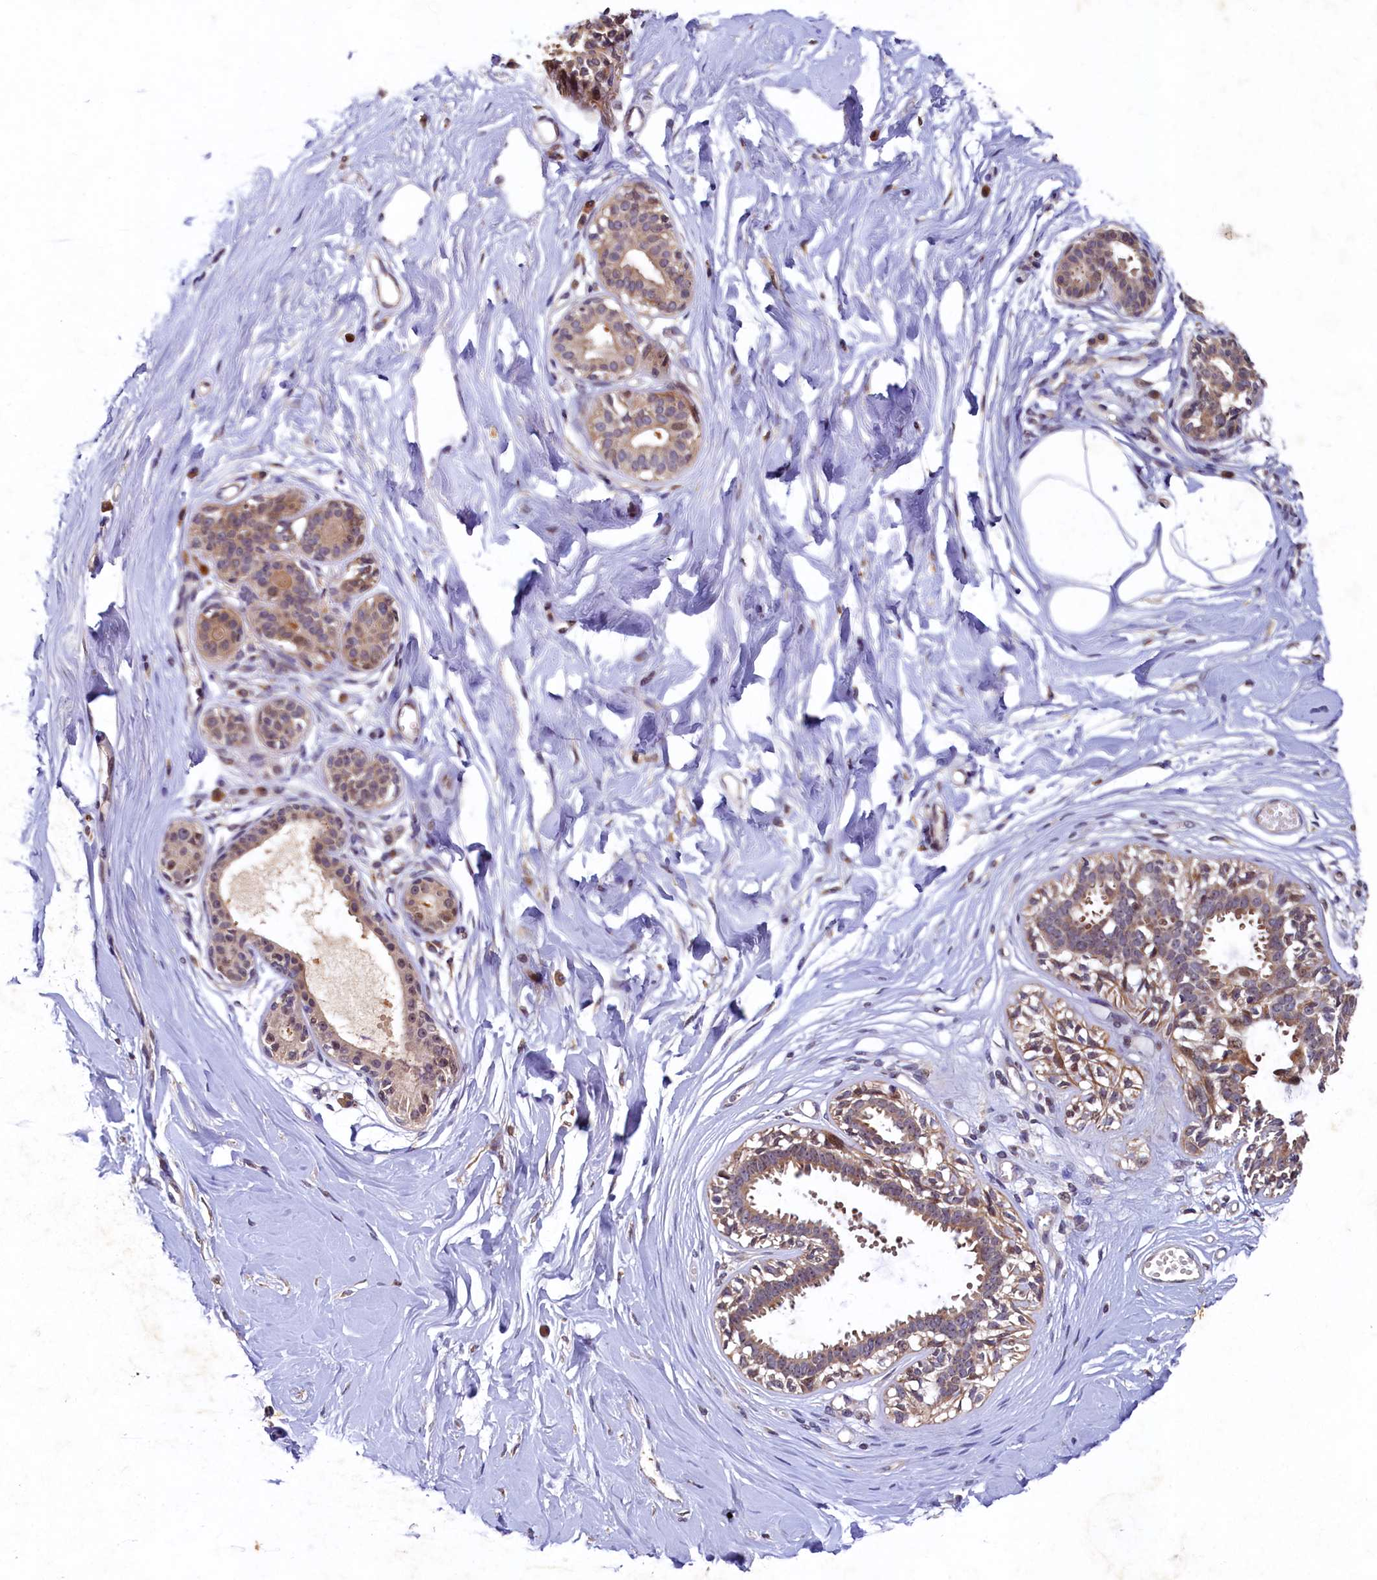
{"staining": {"intensity": "weak", "quantity": "25%-75%", "location": "cytoplasmic/membranous,nuclear"}, "tissue": "breast", "cell_type": "Adipocytes", "image_type": "normal", "snomed": [{"axis": "morphology", "description": "Normal tissue, NOS"}, {"axis": "topography", "description": "Breast"}], "caption": "Protein analysis of normal breast exhibits weak cytoplasmic/membranous,nuclear positivity in approximately 25%-75% of adipocytes. Using DAB (brown) and hematoxylin (blue) stains, captured at high magnification using brightfield microscopy.", "gene": "LATS2", "patient": {"sex": "female", "age": 45}}